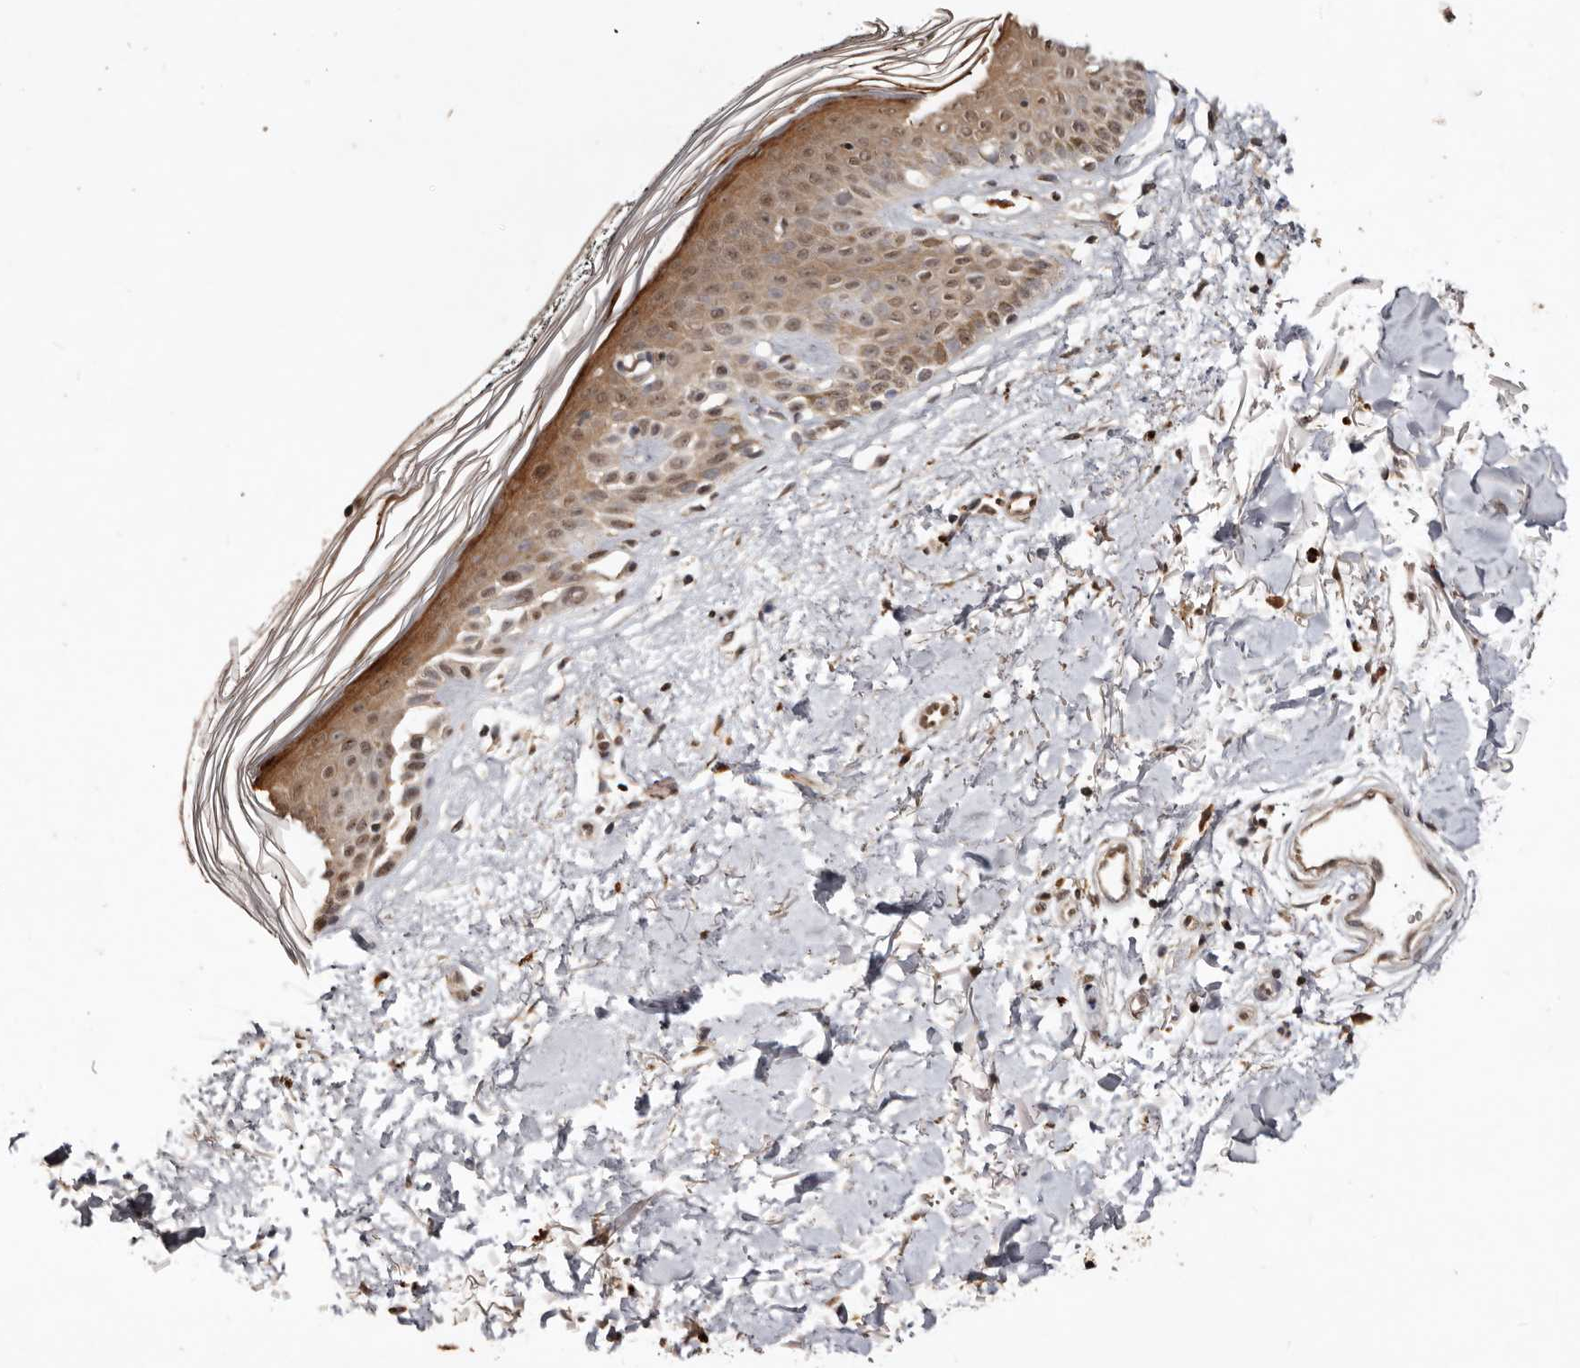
{"staining": {"intensity": "moderate", "quantity": ">75%", "location": "cytoplasmic/membranous,nuclear"}, "tissue": "skin", "cell_type": "Fibroblasts", "image_type": "normal", "snomed": [{"axis": "morphology", "description": "Normal tissue, NOS"}, {"axis": "topography", "description": "Skin"}], "caption": "Protein expression analysis of normal human skin reveals moderate cytoplasmic/membranous,nuclear expression in approximately >75% of fibroblasts.", "gene": "NOTCH1", "patient": {"sex": "female", "age": 64}}